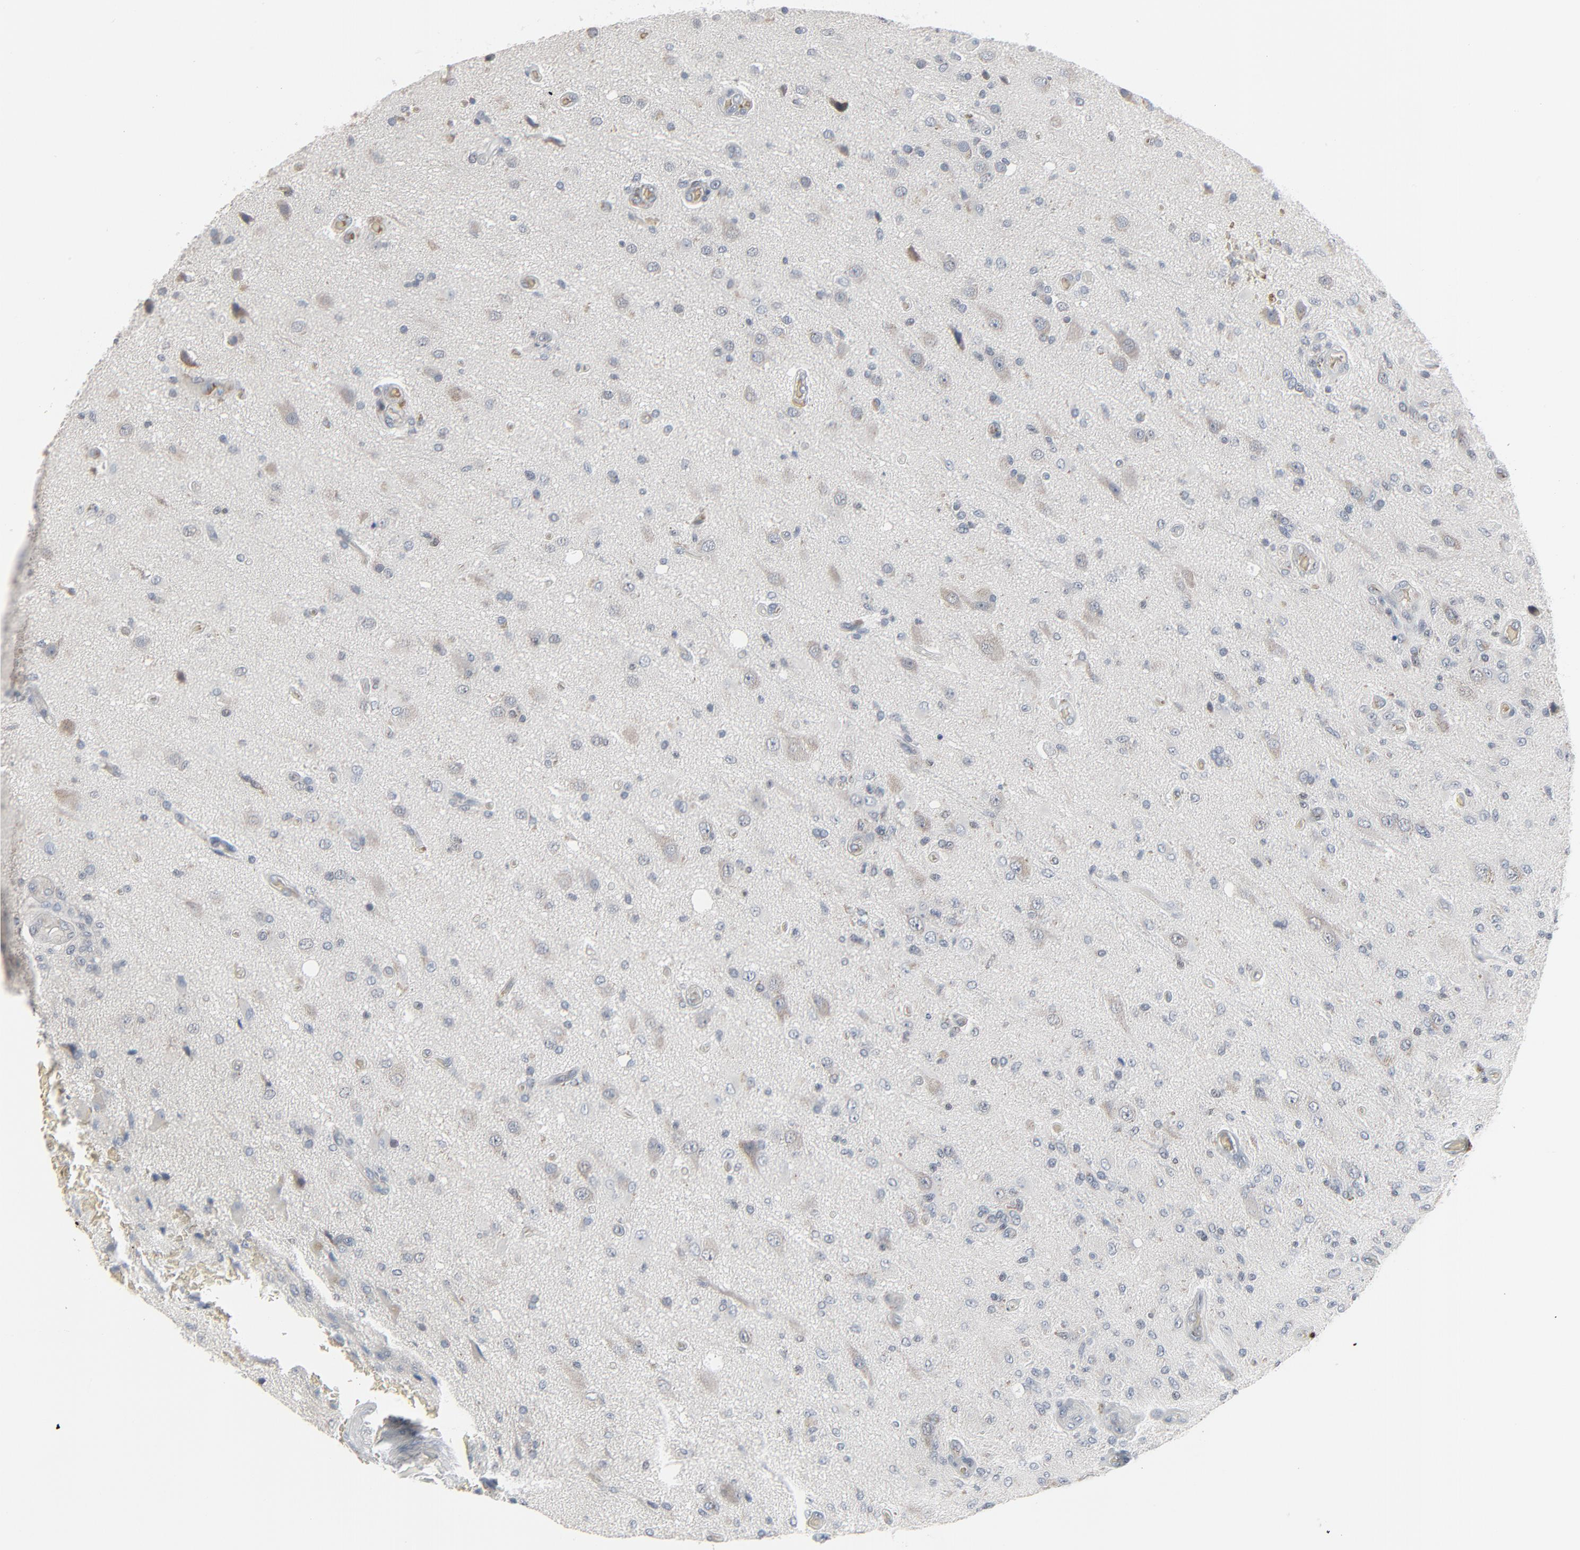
{"staining": {"intensity": "negative", "quantity": "none", "location": "none"}, "tissue": "glioma", "cell_type": "Tumor cells", "image_type": "cancer", "snomed": [{"axis": "morphology", "description": "Normal tissue, NOS"}, {"axis": "morphology", "description": "Glioma, malignant, High grade"}, {"axis": "topography", "description": "Cerebral cortex"}], "caption": "Tumor cells show no significant staining in malignant high-grade glioma.", "gene": "SAGE1", "patient": {"sex": "male", "age": 77}}